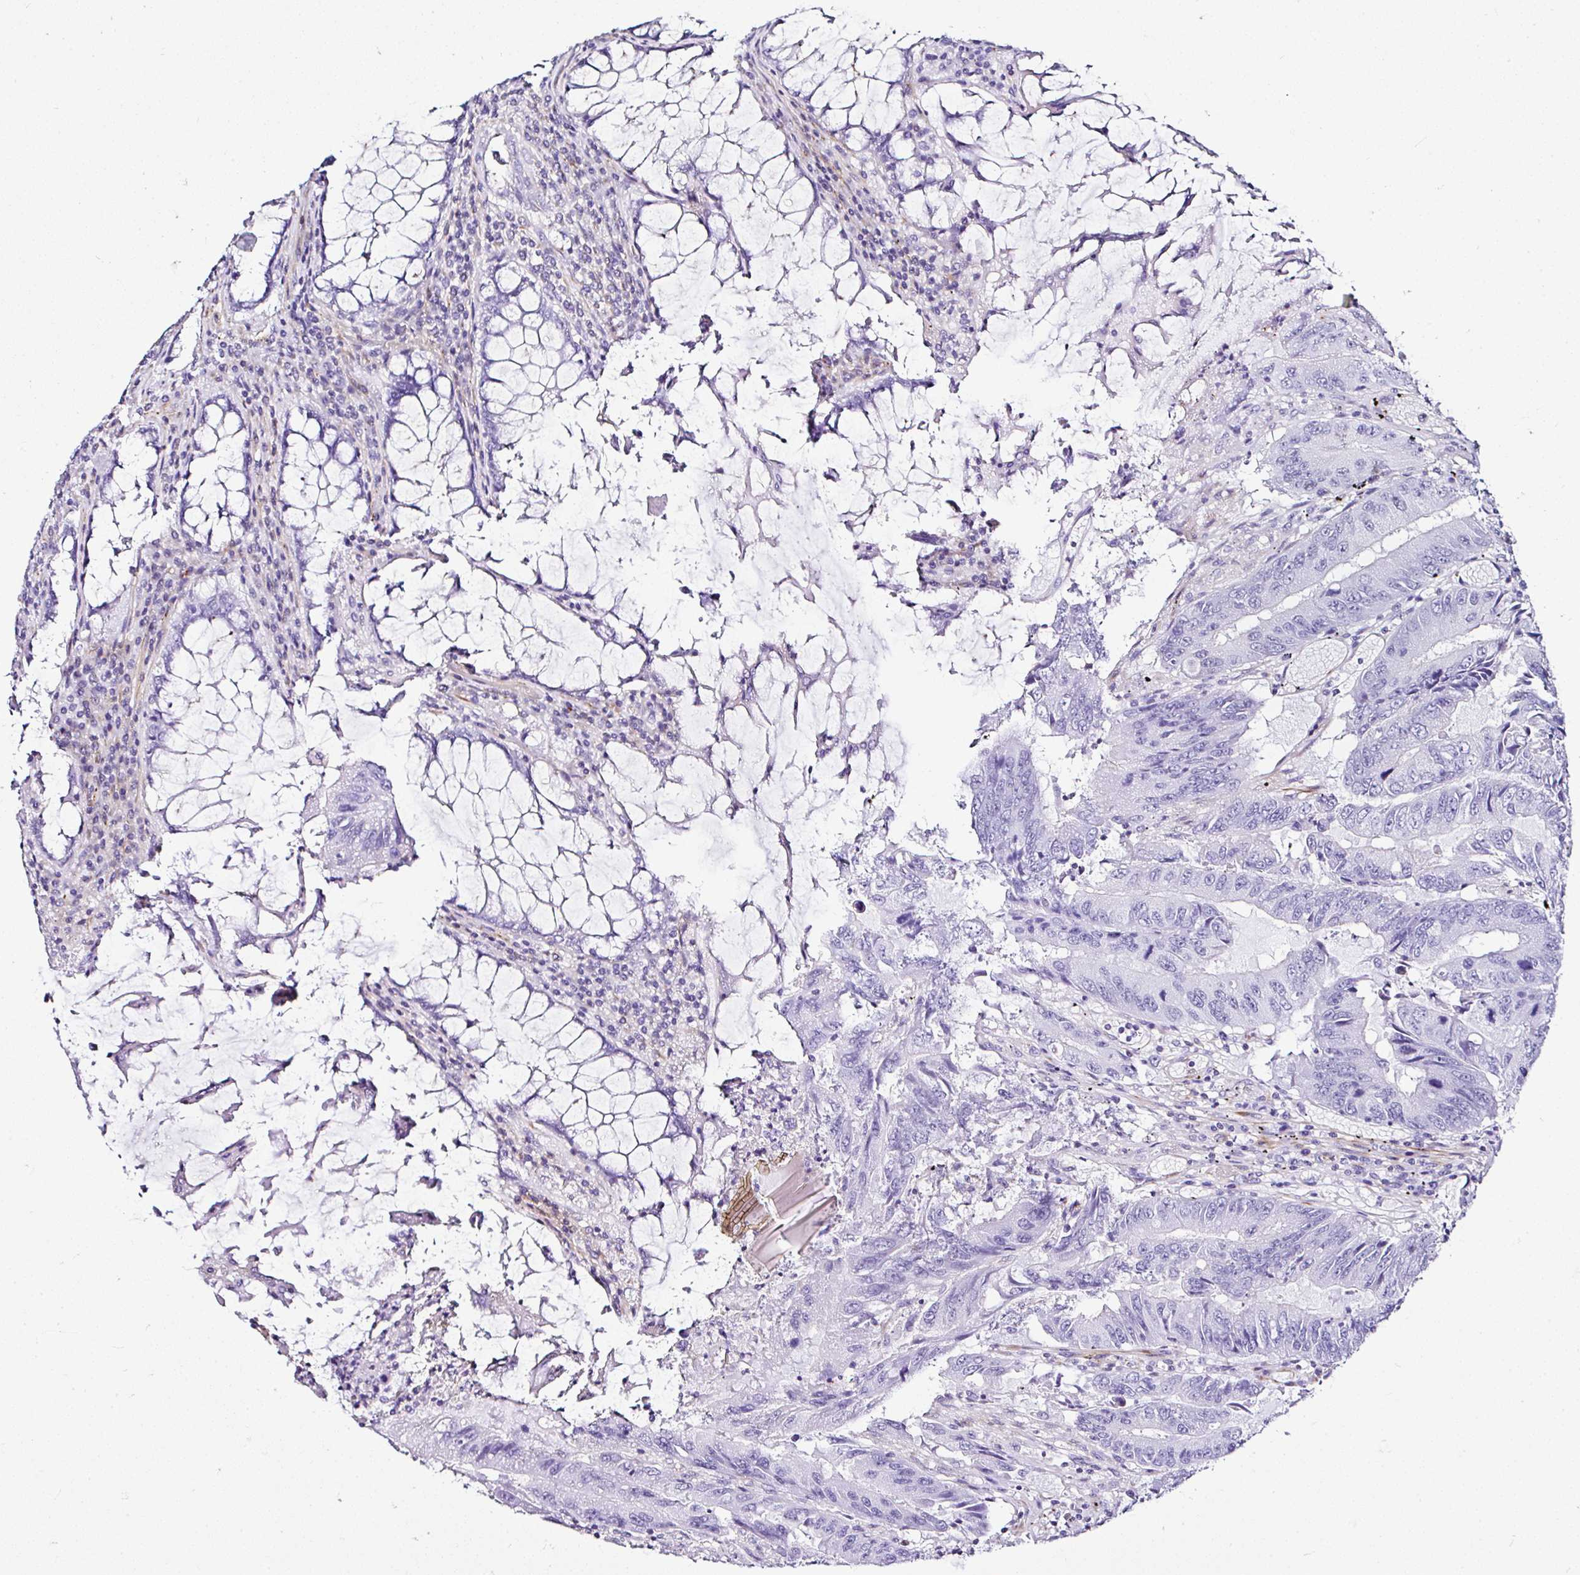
{"staining": {"intensity": "negative", "quantity": "none", "location": "none"}, "tissue": "colorectal cancer", "cell_type": "Tumor cells", "image_type": "cancer", "snomed": [{"axis": "morphology", "description": "Adenocarcinoma, NOS"}, {"axis": "topography", "description": "Colon"}], "caption": "Tumor cells show no significant protein staining in colorectal adenocarcinoma.", "gene": "DEPDC5", "patient": {"sex": "male", "age": 53}}